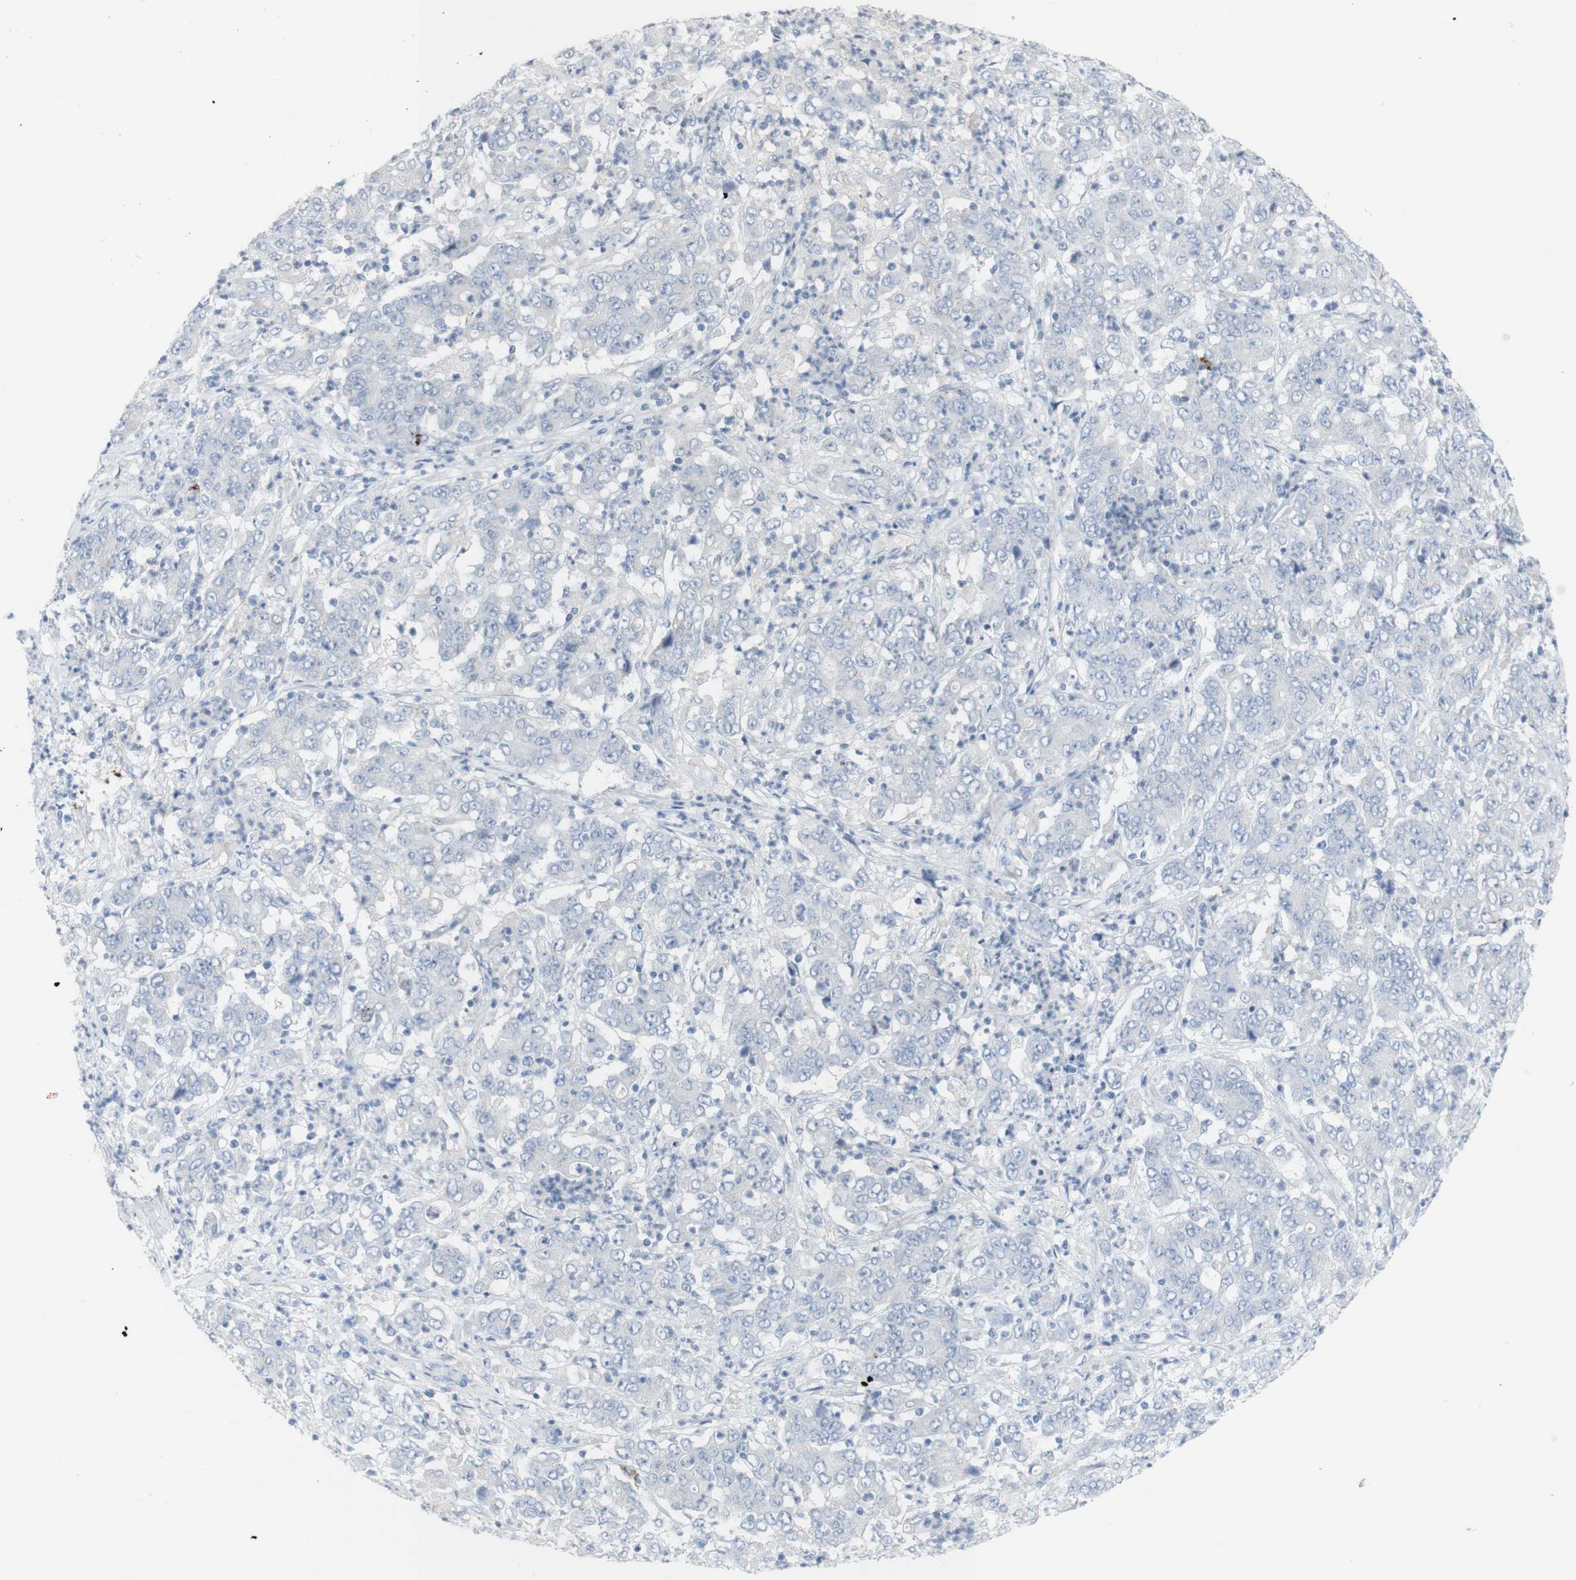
{"staining": {"intensity": "negative", "quantity": "none", "location": "none"}, "tissue": "stomach cancer", "cell_type": "Tumor cells", "image_type": "cancer", "snomed": [{"axis": "morphology", "description": "Adenocarcinoma, NOS"}, {"axis": "topography", "description": "Stomach, lower"}], "caption": "Immunohistochemistry photomicrograph of human adenocarcinoma (stomach) stained for a protein (brown), which shows no positivity in tumor cells.", "gene": "CD207", "patient": {"sex": "female", "age": 71}}